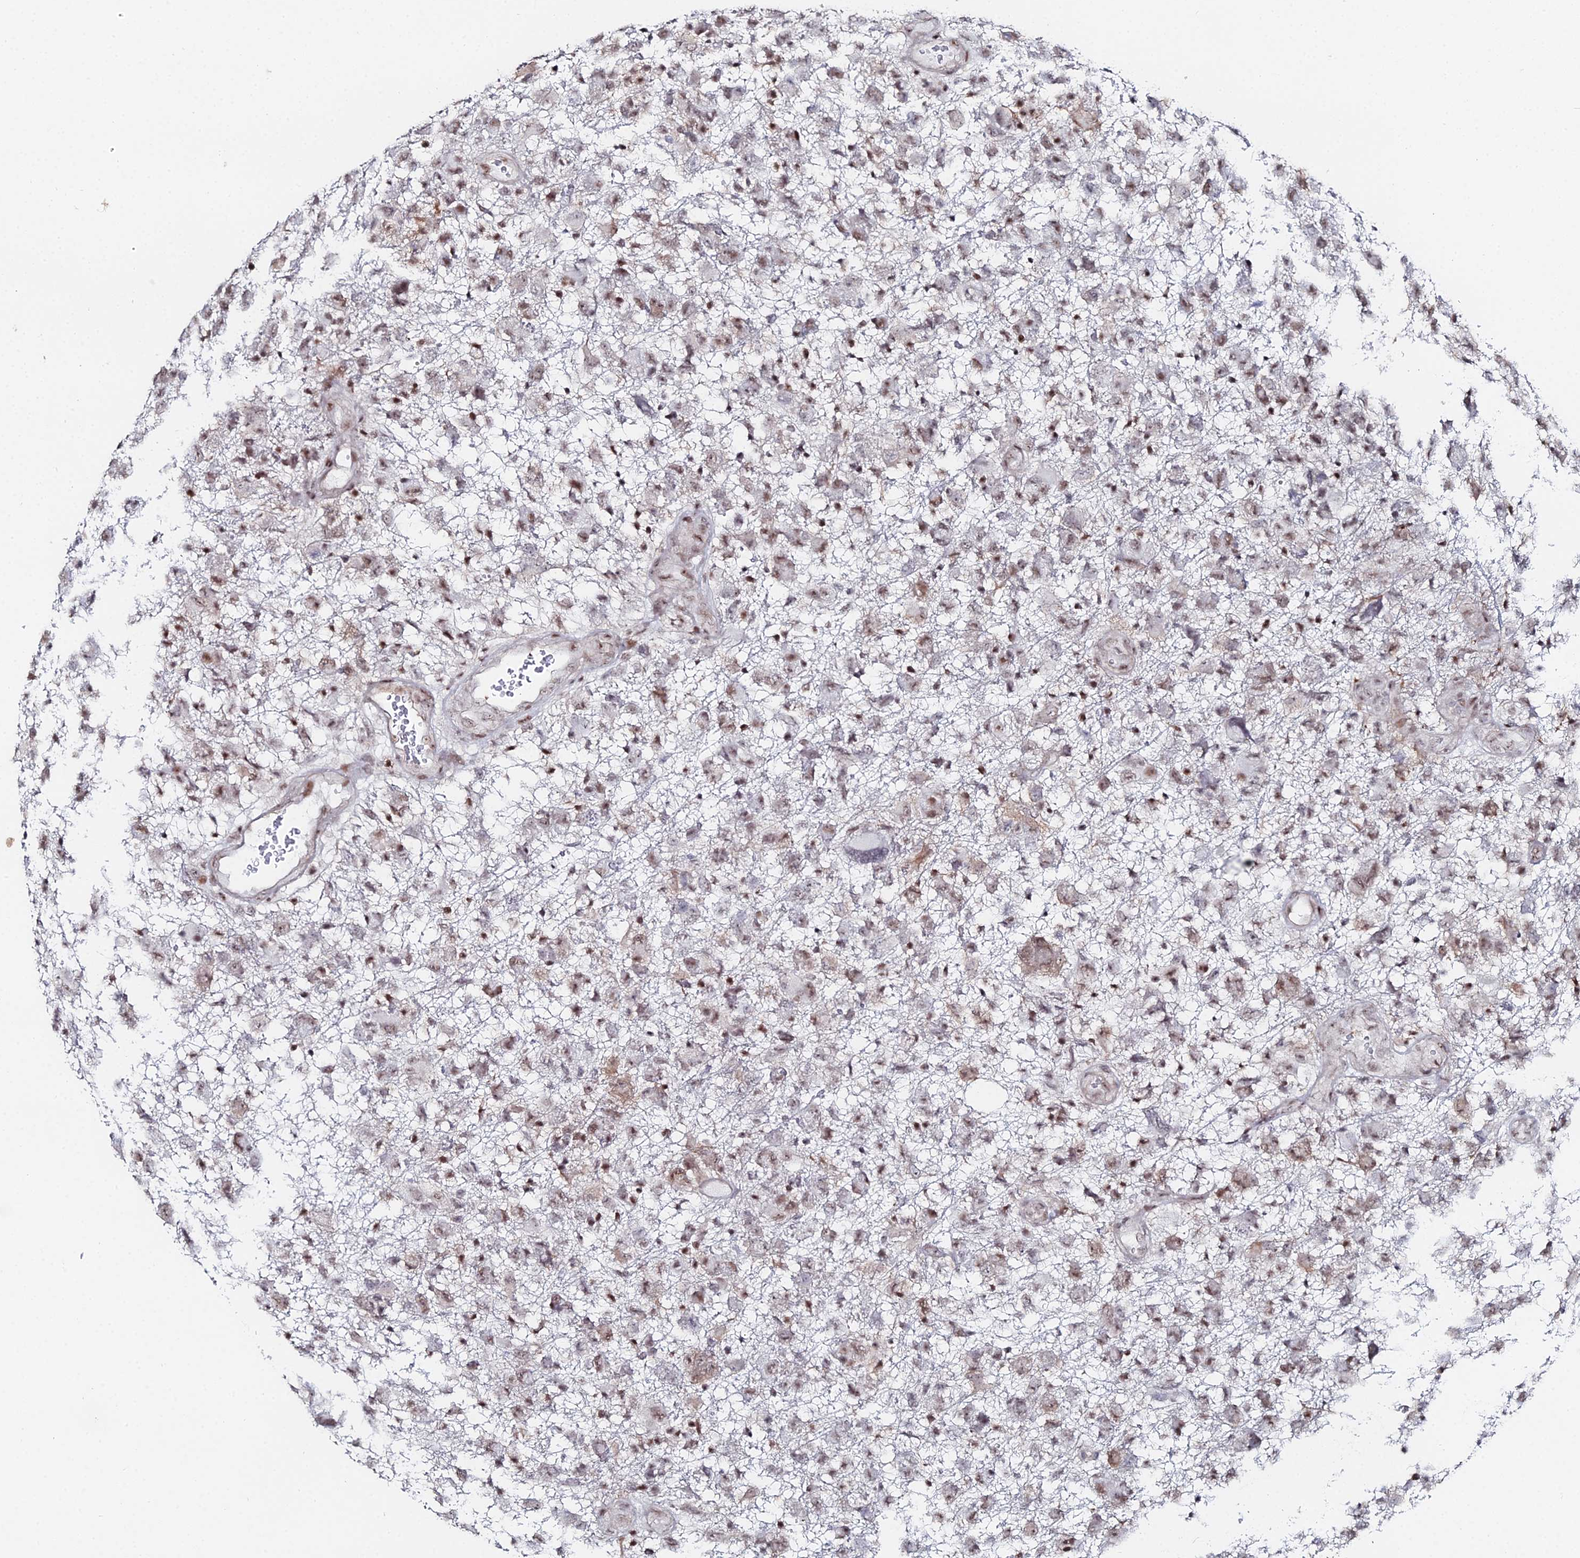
{"staining": {"intensity": "moderate", "quantity": ">75%", "location": "nuclear"}, "tissue": "glioma", "cell_type": "Tumor cells", "image_type": "cancer", "snomed": [{"axis": "morphology", "description": "Glioma, malignant, High grade"}, {"axis": "topography", "description": "Brain"}], "caption": "This photomicrograph shows glioma stained with IHC to label a protein in brown. The nuclear of tumor cells show moderate positivity for the protein. Nuclei are counter-stained blue.", "gene": "GSC2", "patient": {"sex": "male", "age": 61}}